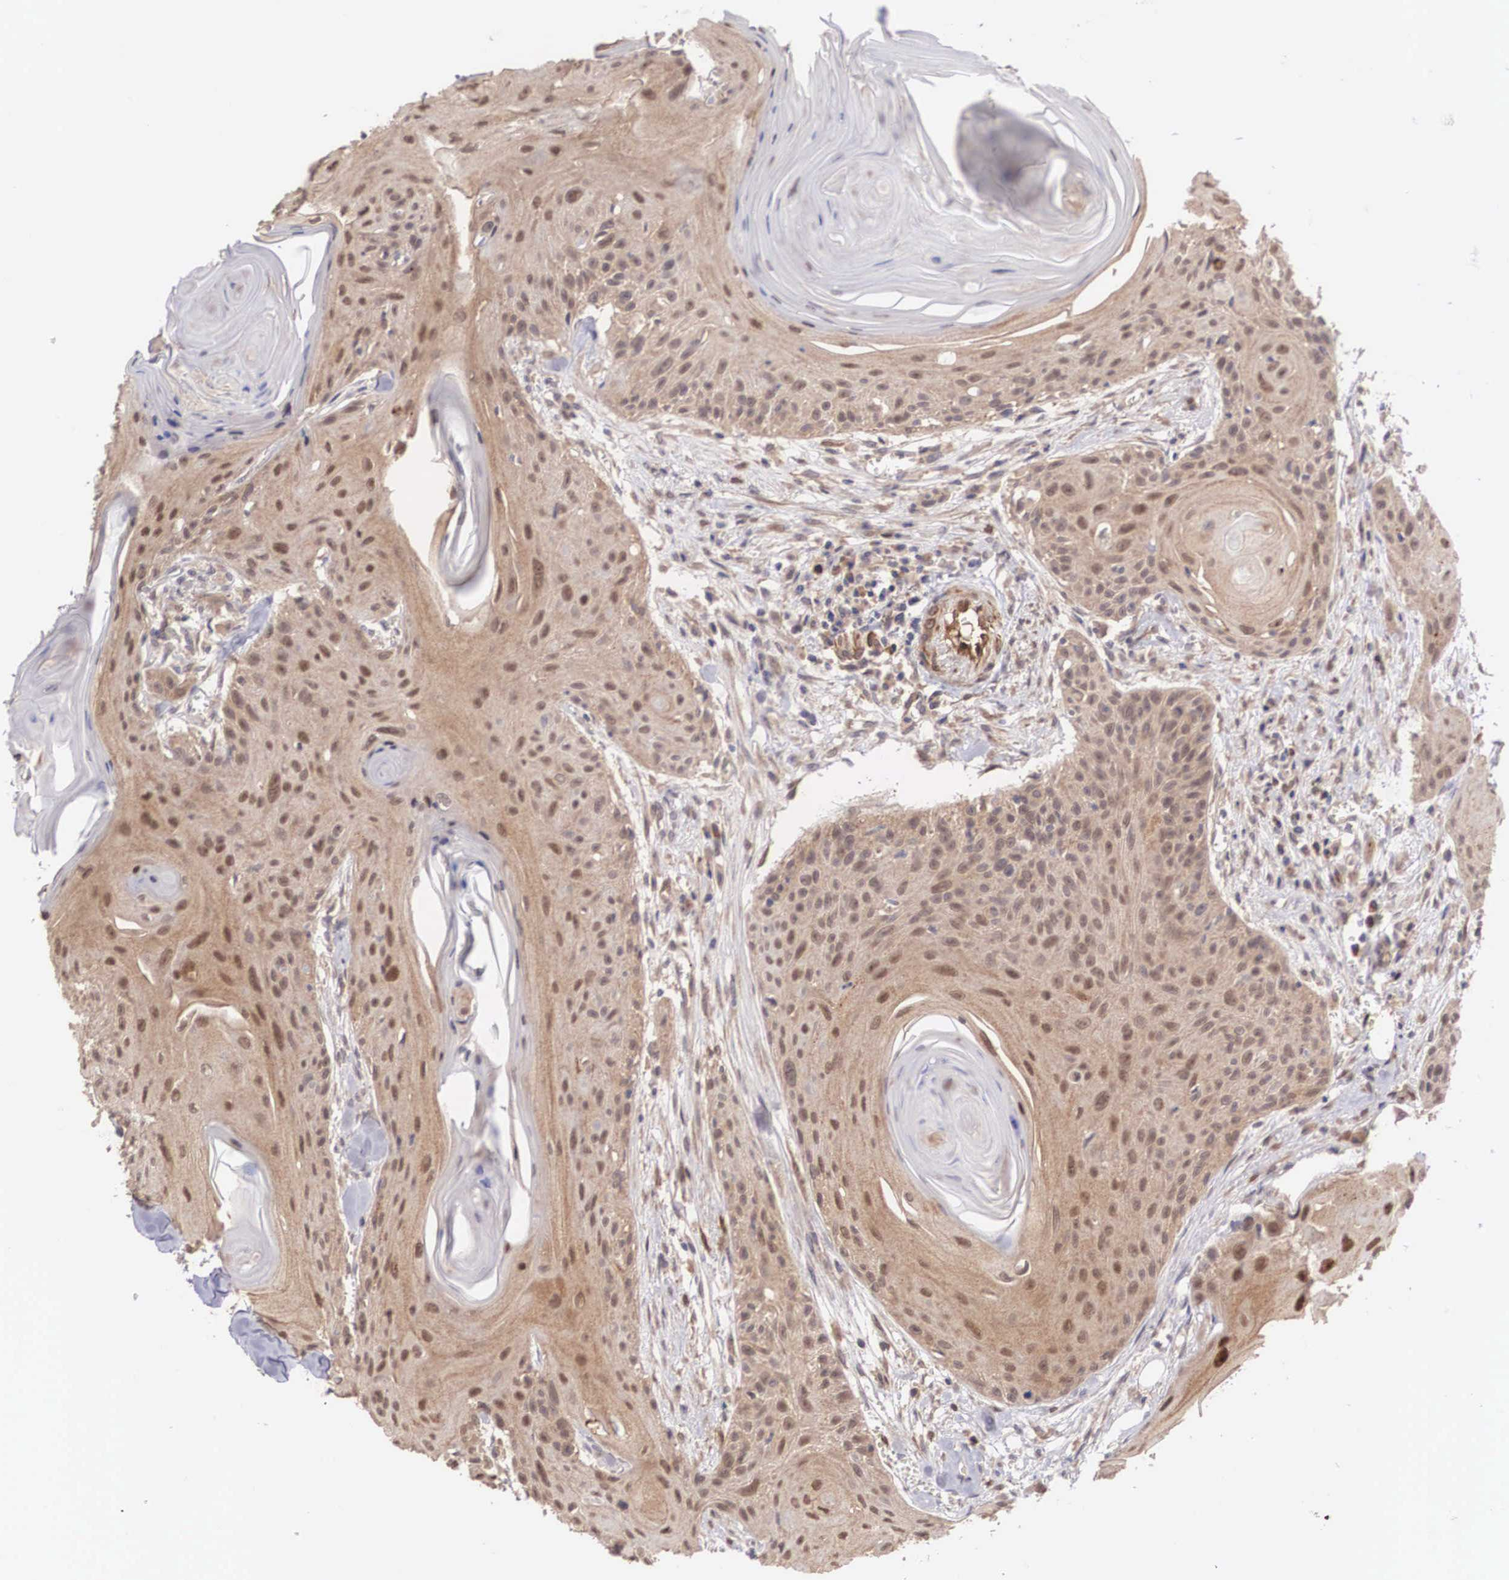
{"staining": {"intensity": "weak", "quantity": ">75%", "location": "cytoplasmic/membranous"}, "tissue": "head and neck cancer", "cell_type": "Tumor cells", "image_type": "cancer", "snomed": [{"axis": "morphology", "description": "Squamous cell carcinoma, NOS"}, {"axis": "morphology", "description": "Squamous cell carcinoma, metastatic, NOS"}, {"axis": "topography", "description": "Lymph node"}, {"axis": "topography", "description": "Salivary gland"}, {"axis": "topography", "description": "Head-Neck"}], "caption": "DAB (3,3'-diaminobenzidine) immunohistochemical staining of human head and neck cancer (squamous cell carcinoma) displays weak cytoplasmic/membranous protein positivity in about >75% of tumor cells. (Brightfield microscopy of DAB IHC at high magnification).", "gene": "DNAJB7", "patient": {"sex": "female", "age": 74}}